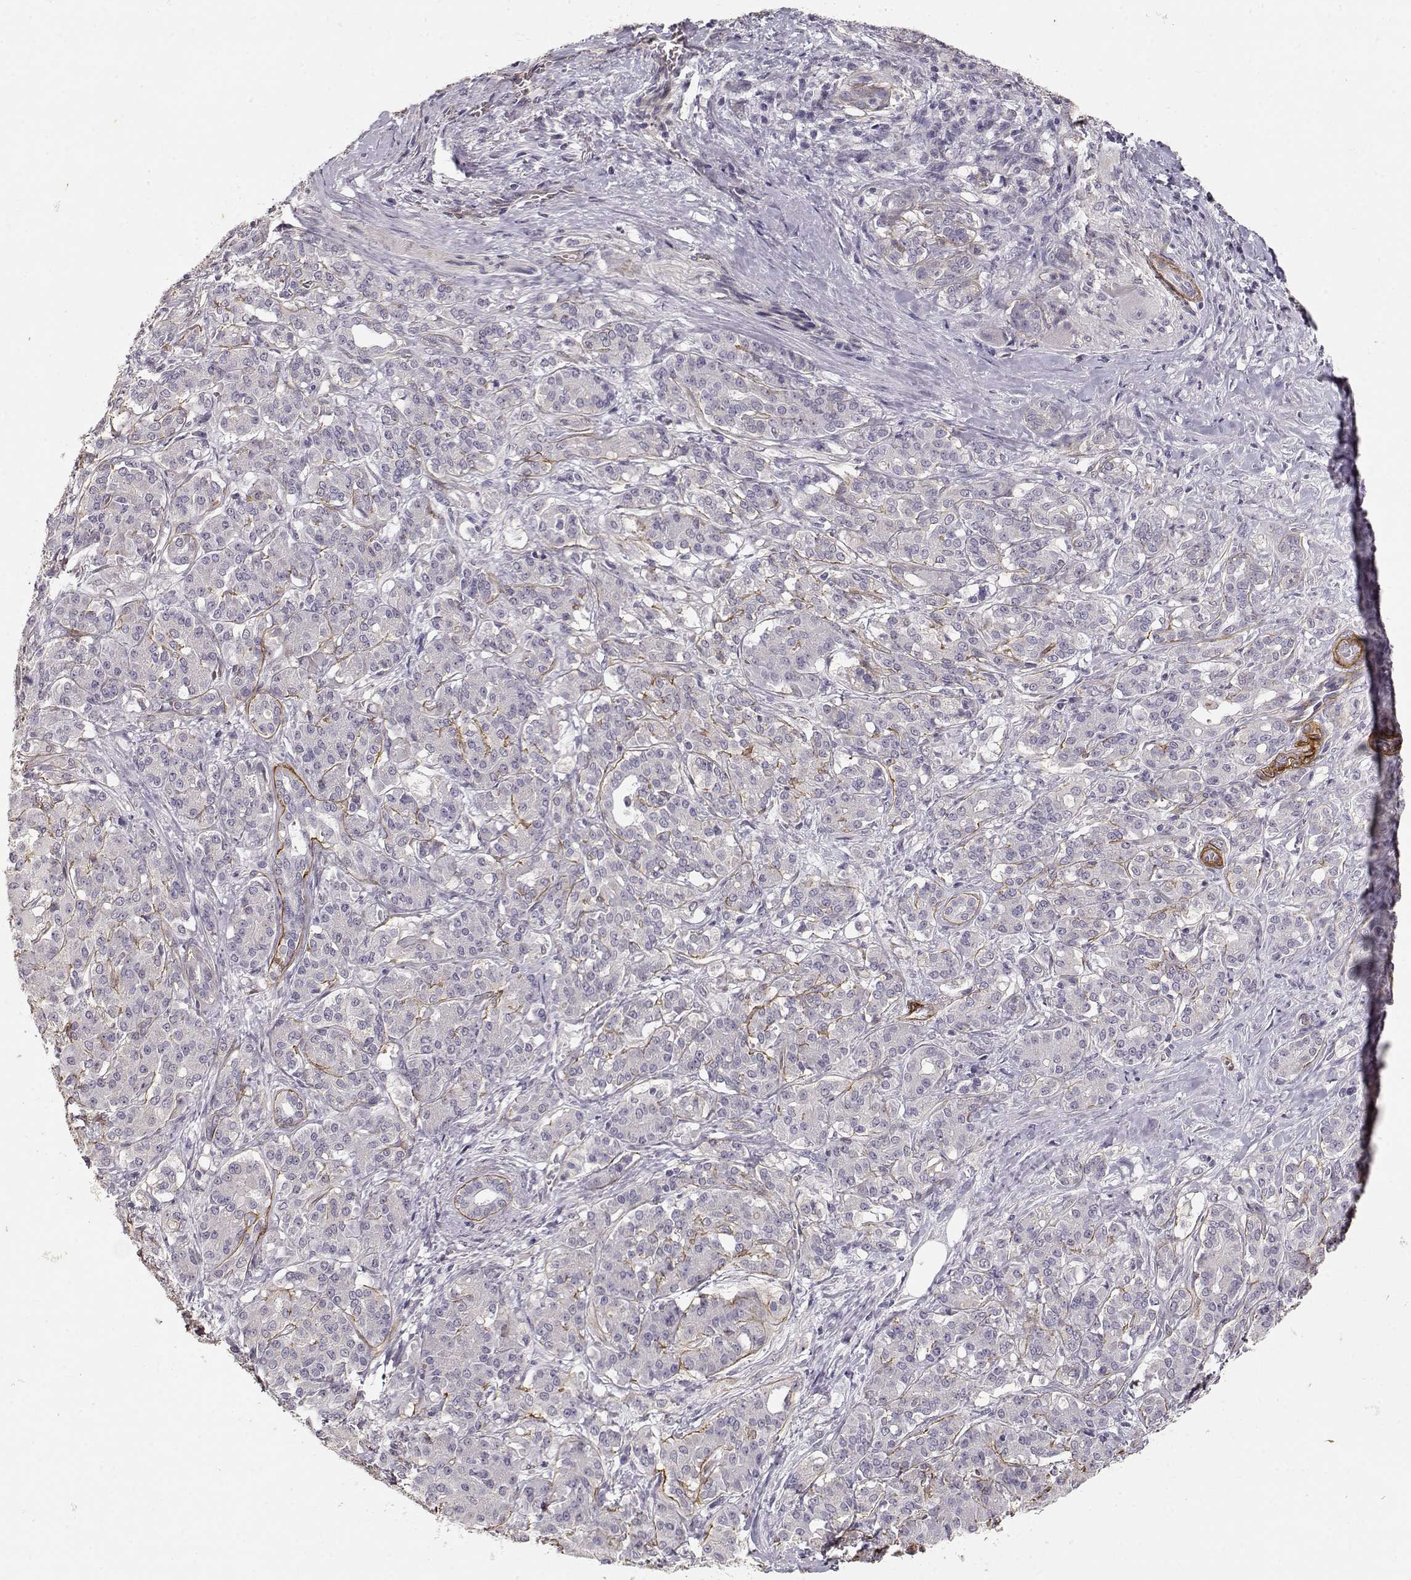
{"staining": {"intensity": "negative", "quantity": "none", "location": "none"}, "tissue": "pancreatic cancer", "cell_type": "Tumor cells", "image_type": "cancer", "snomed": [{"axis": "morphology", "description": "Normal tissue, NOS"}, {"axis": "morphology", "description": "Inflammation, NOS"}, {"axis": "morphology", "description": "Adenocarcinoma, NOS"}, {"axis": "topography", "description": "Pancreas"}], "caption": "A photomicrograph of human pancreatic cancer is negative for staining in tumor cells.", "gene": "LAMA5", "patient": {"sex": "male", "age": 57}}